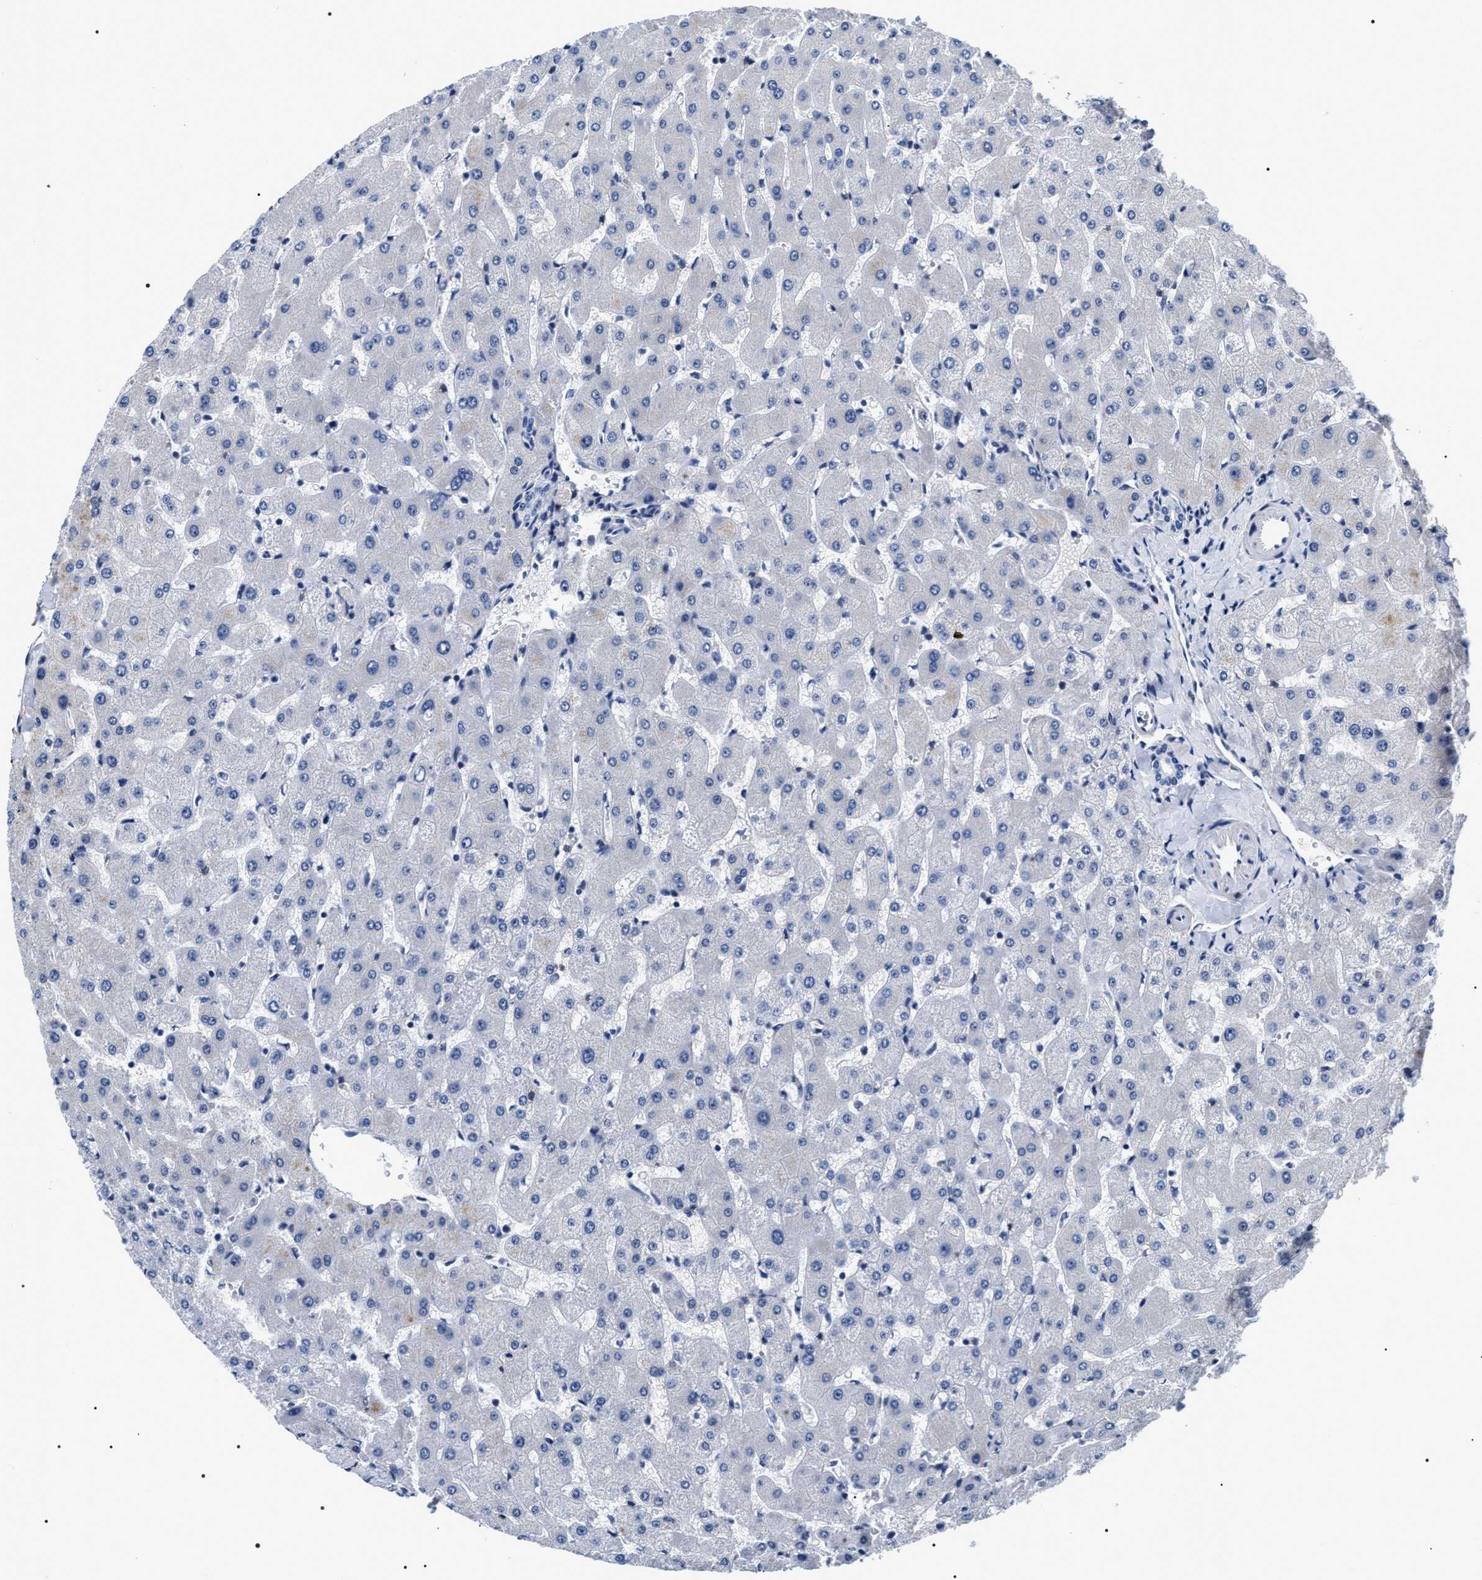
{"staining": {"intensity": "negative", "quantity": "none", "location": "none"}, "tissue": "liver", "cell_type": "Cholangiocytes", "image_type": "normal", "snomed": [{"axis": "morphology", "description": "Normal tissue, NOS"}, {"axis": "topography", "description": "Liver"}], "caption": "A micrograph of liver stained for a protein demonstrates no brown staining in cholangiocytes.", "gene": "BAG2", "patient": {"sex": "female", "age": 63}}